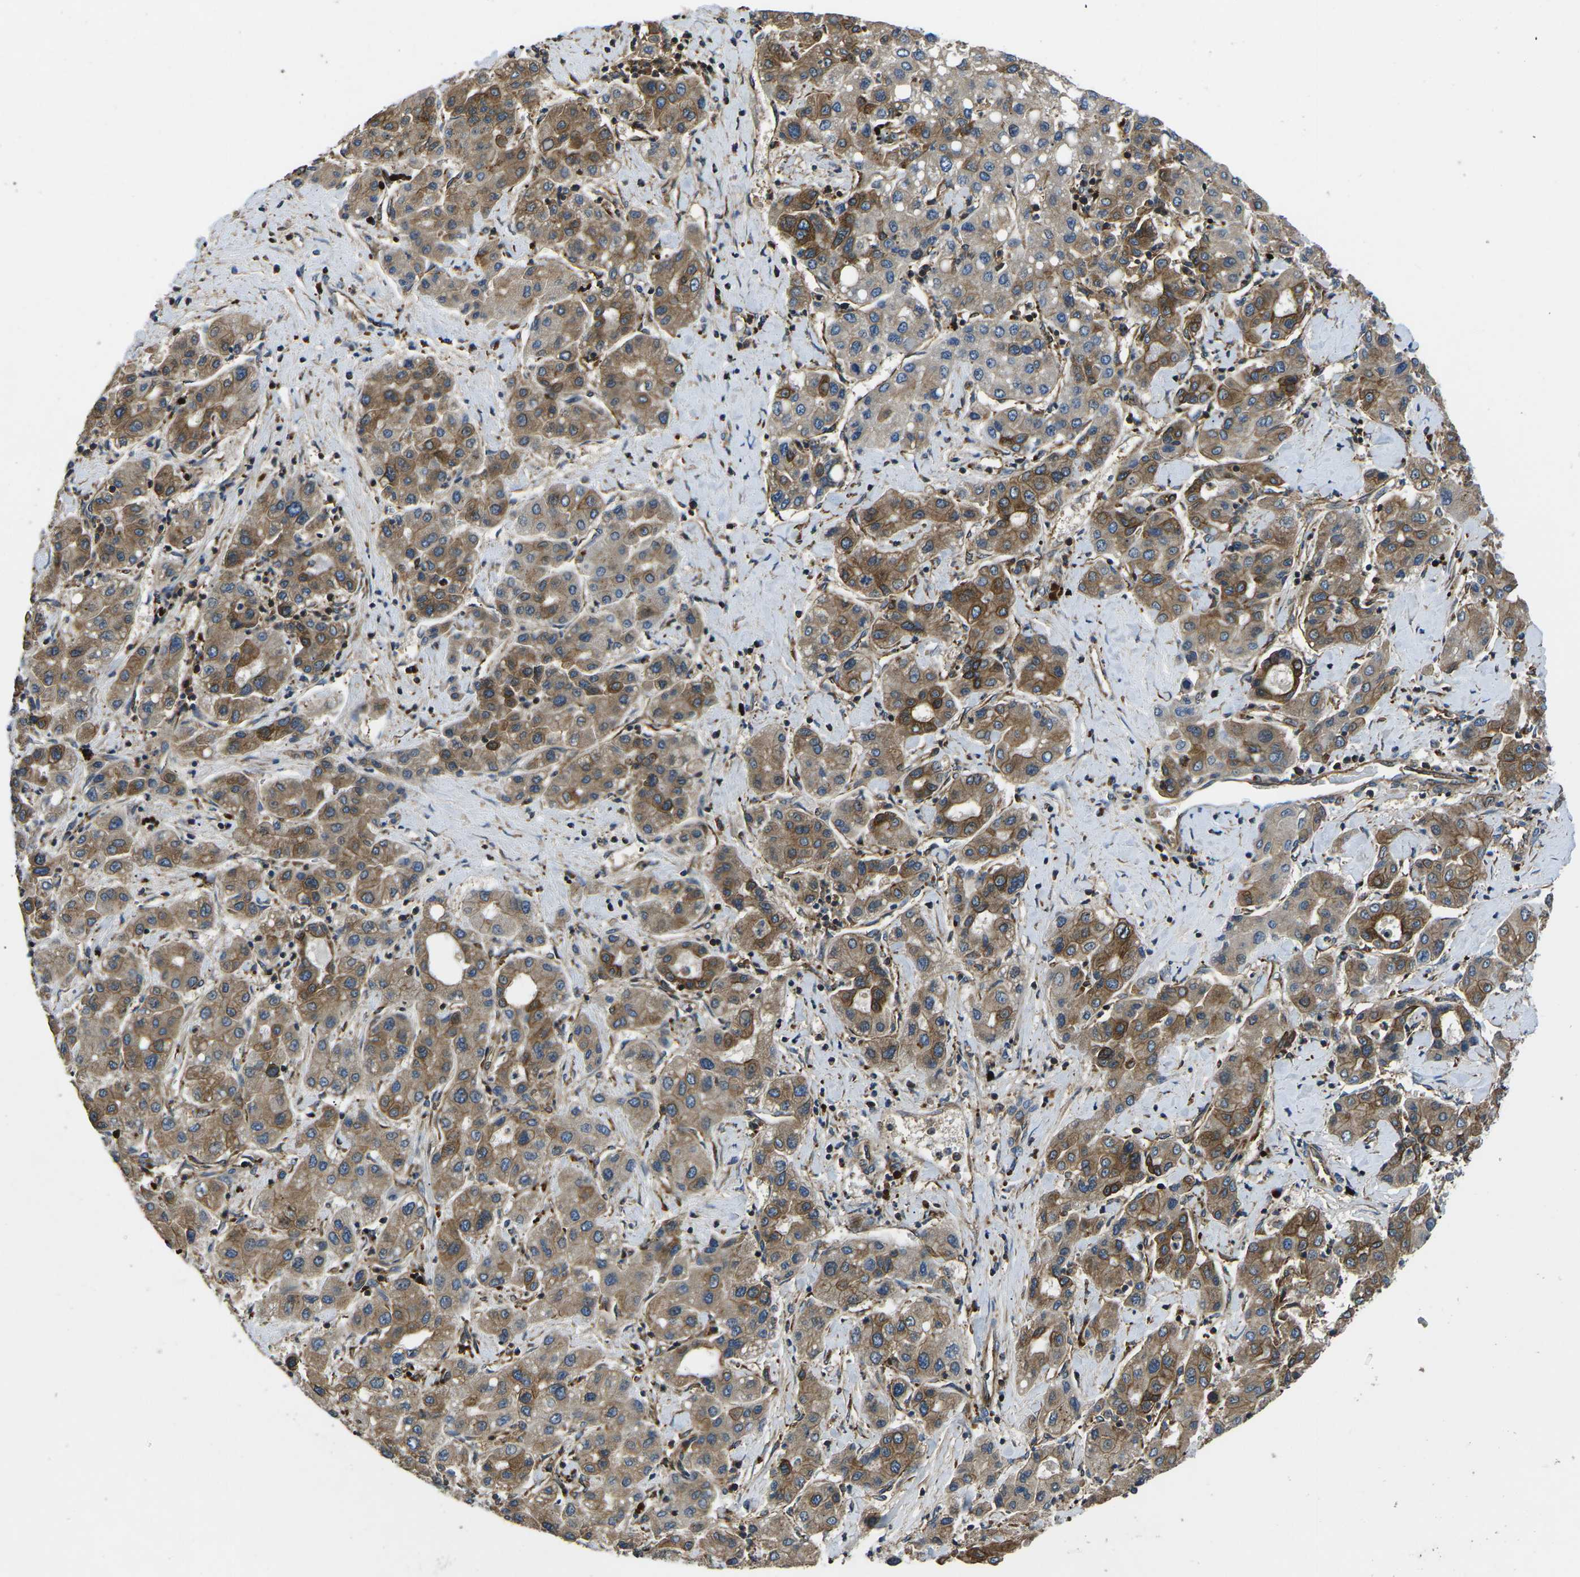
{"staining": {"intensity": "moderate", "quantity": ">75%", "location": "cytoplasmic/membranous"}, "tissue": "liver cancer", "cell_type": "Tumor cells", "image_type": "cancer", "snomed": [{"axis": "morphology", "description": "Carcinoma, Hepatocellular, NOS"}, {"axis": "topography", "description": "Liver"}], "caption": "High-power microscopy captured an immunohistochemistry (IHC) micrograph of liver hepatocellular carcinoma, revealing moderate cytoplasmic/membranous staining in approximately >75% of tumor cells.", "gene": "KCNJ15", "patient": {"sex": "male", "age": 65}}